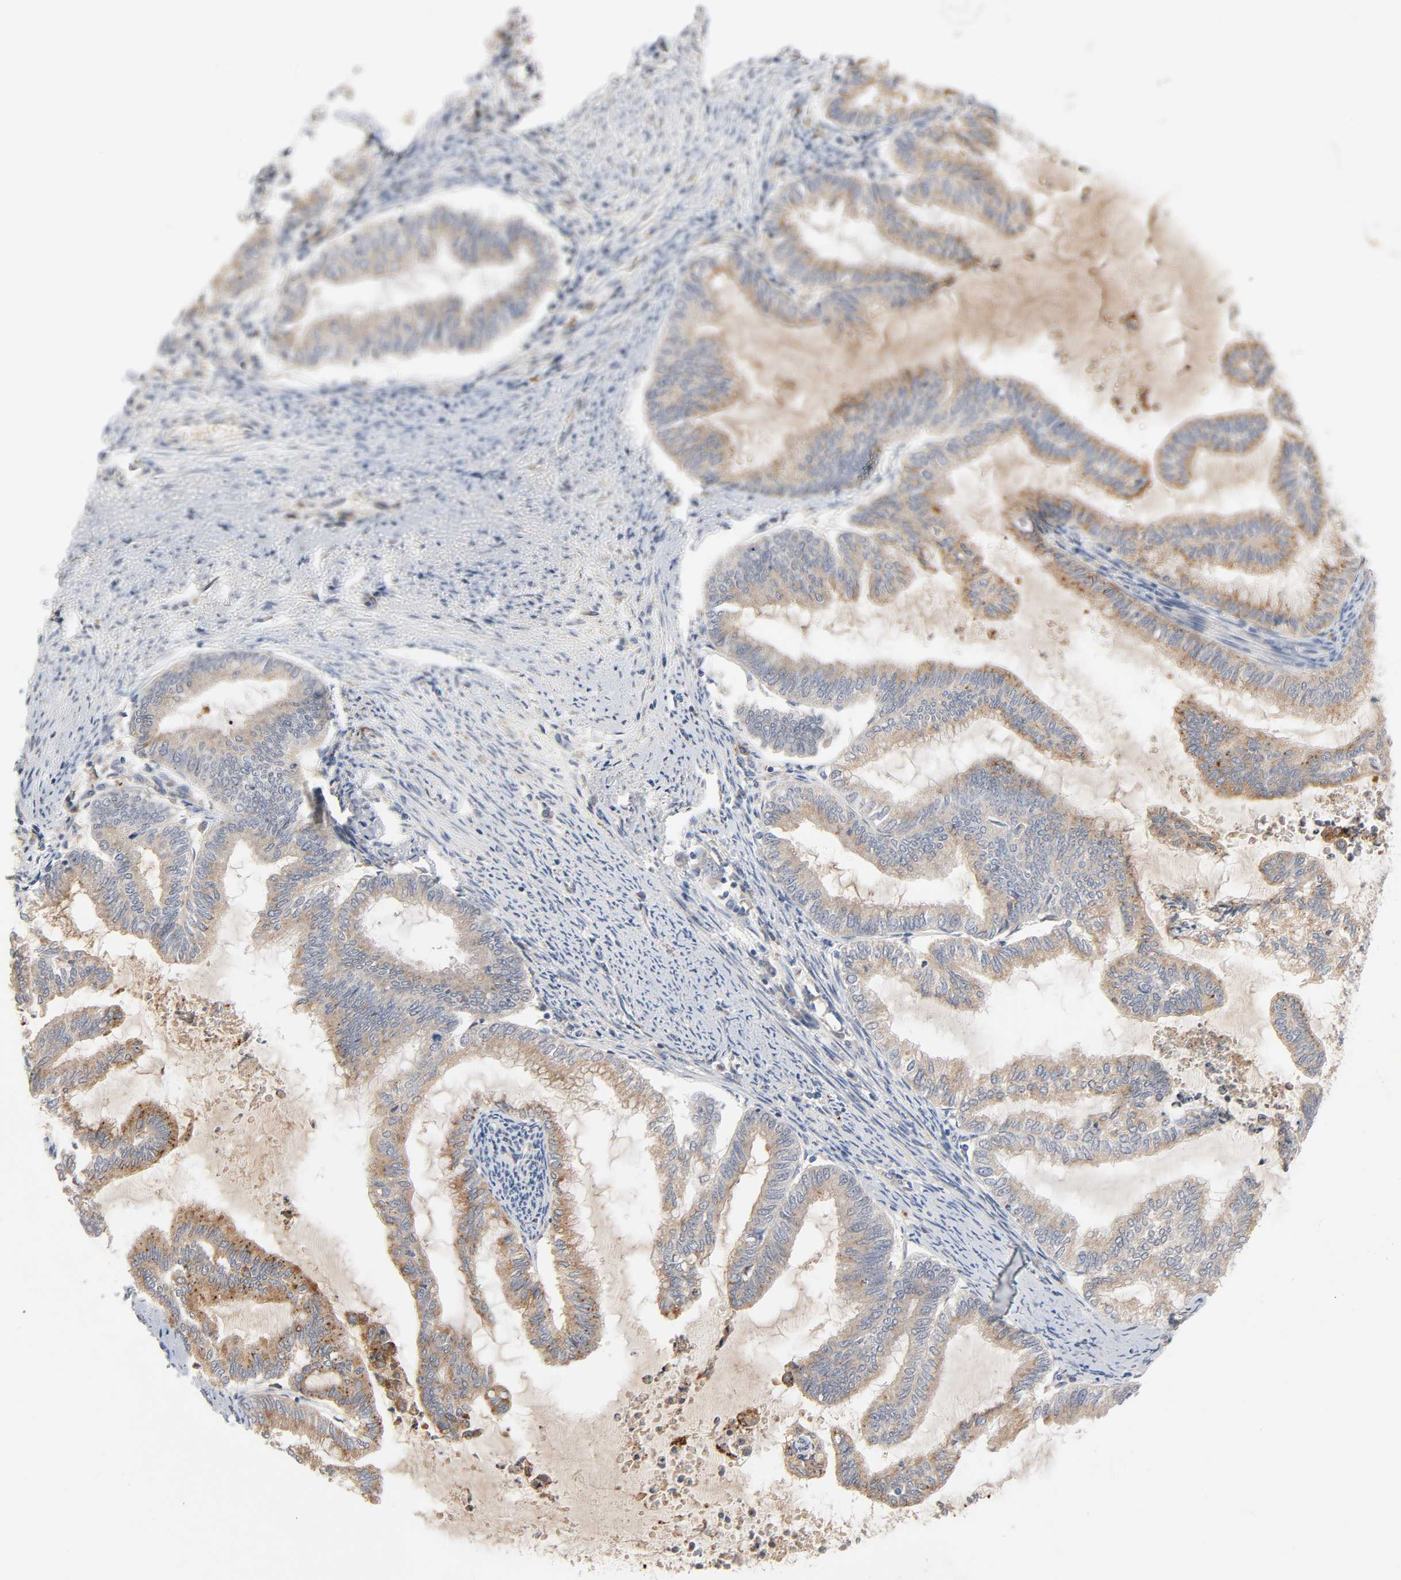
{"staining": {"intensity": "moderate", "quantity": ">75%", "location": "cytoplasmic/membranous"}, "tissue": "endometrial cancer", "cell_type": "Tumor cells", "image_type": "cancer", "snomed": [{"axis": "morphology", "description": "Adenocarcinoma, NOS"}, {"axis": "topography", "description": "Endometrium"}], "caption": "Immunohistochemical staining of endometrial cancer demonstrates medium levels of moderate cytoplasmic/membranous protein expression in about >75% of tumor cells.", "gene": "REEP6", "patient": {"sex": "female", "age": 79}}